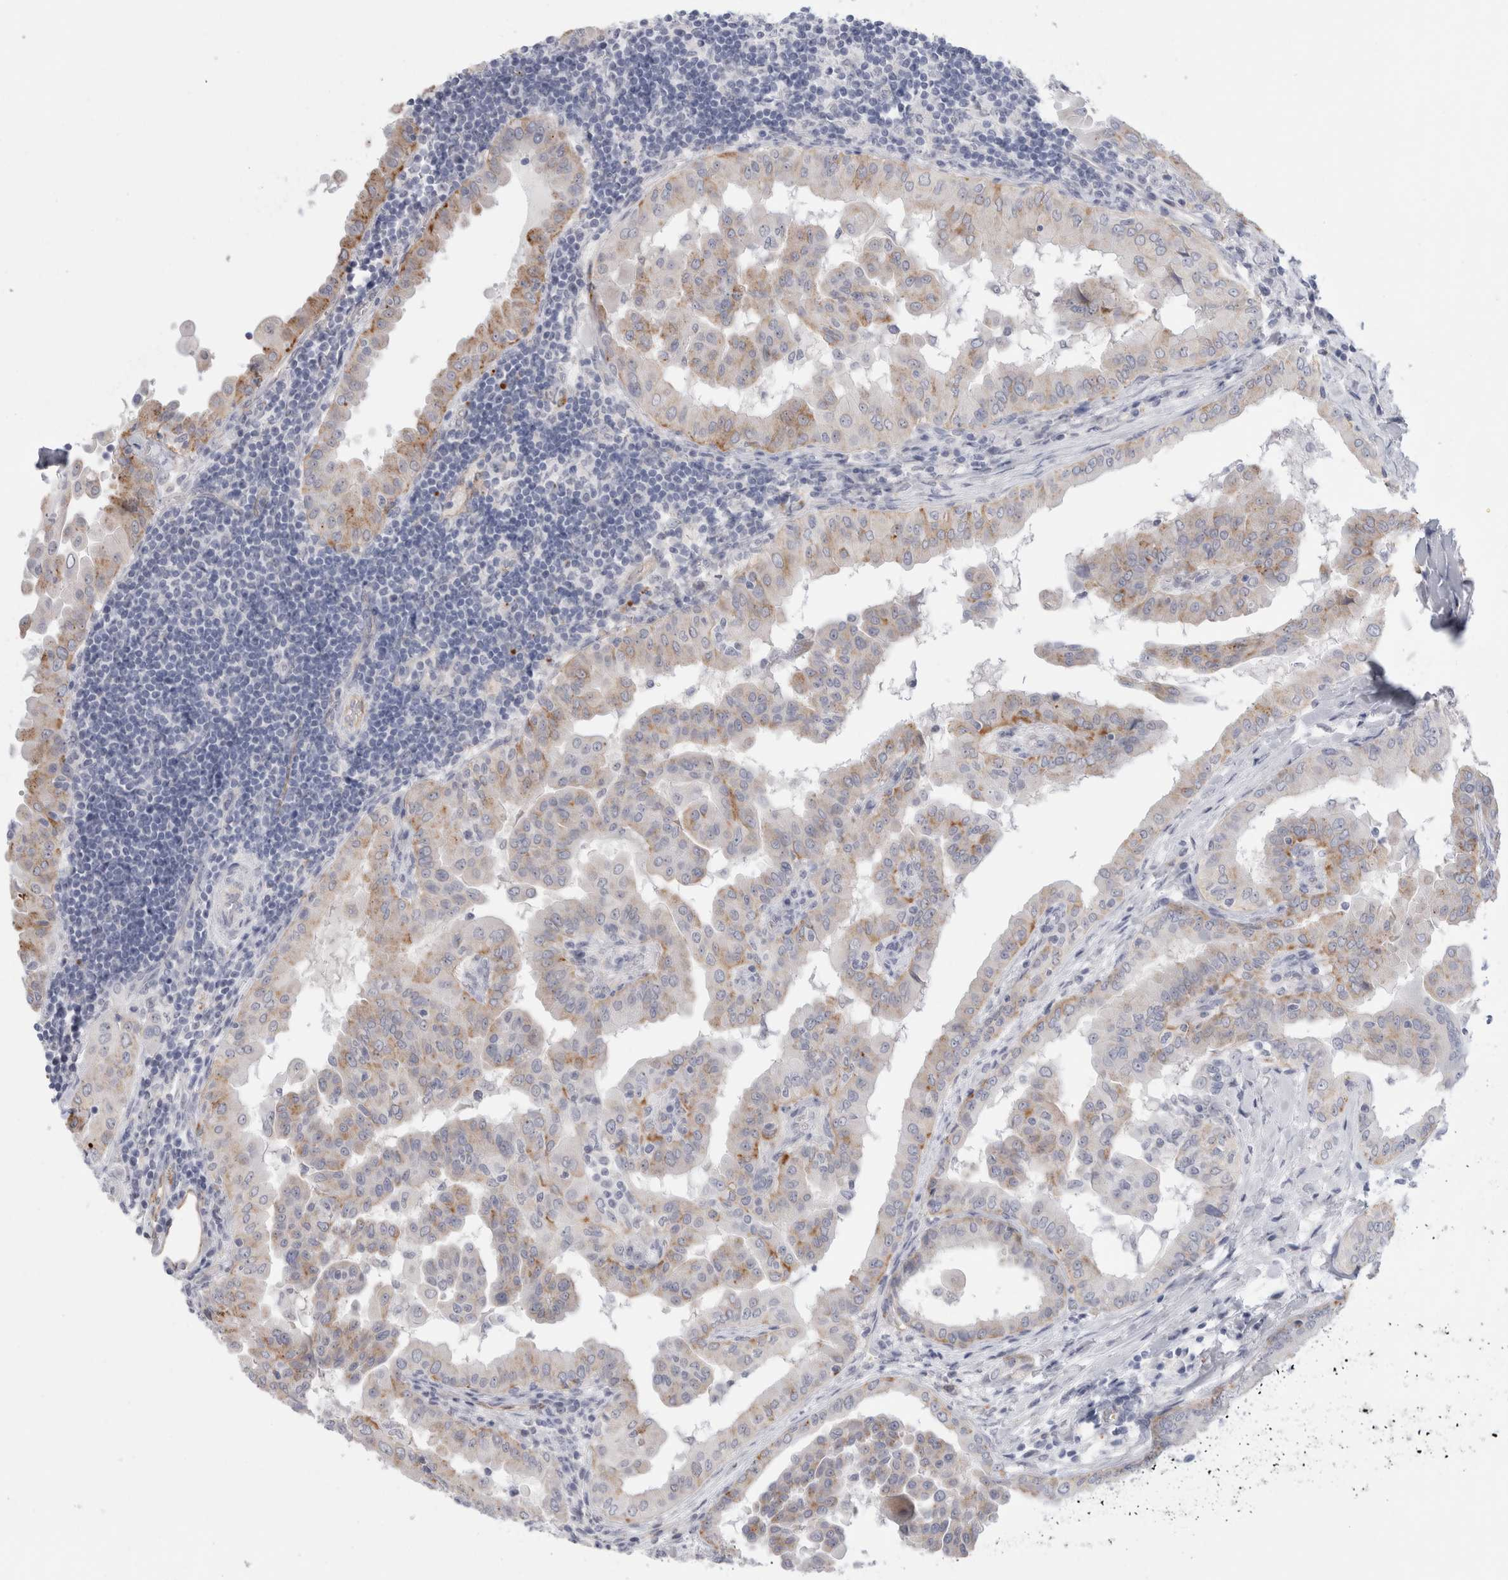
{"staining": {"intensity": "moderate", "quantity": "25%-75%", "location": "cytoplasmic/membranous"}, "tissue": "thyroid cancer", "cell_type": "Tumor cells", "image_type": "cancer", "snomed": [{"axis": "morphology", "description": "Papillary adenocarcinoma, NOS"}, {"axis": "topography", "description": "Thyroid gland"}], "caption": "There is medium levels of moderate cytoplasmic/membranous positivity in tumor cells of thyroid cancer (papillary adenocarcinoma), as demonstrated by immunohistochemical staining (brown color).", "gene": "ANKMY1", "patient": {"sex": "male", "age": 33}}